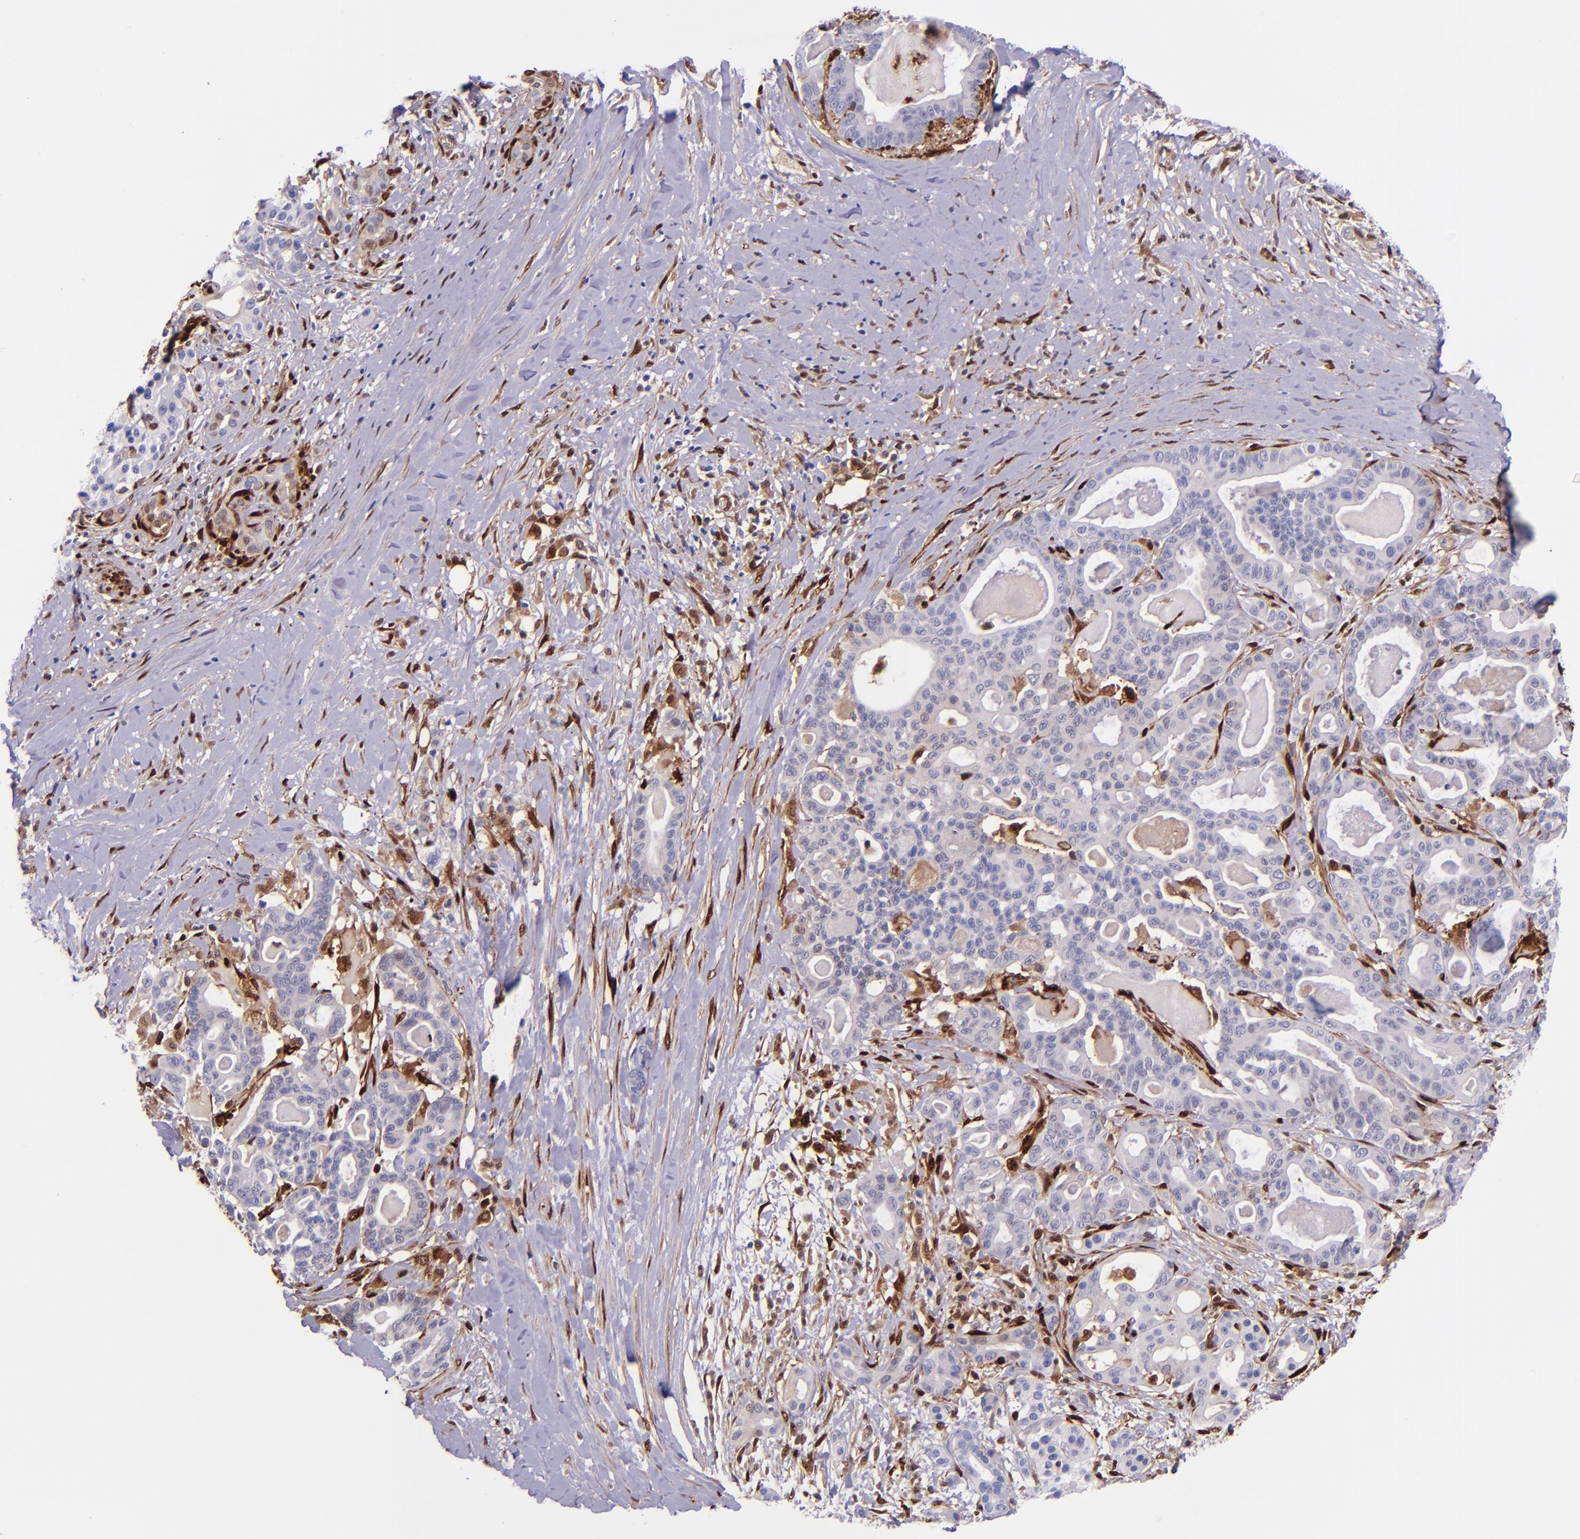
{"staining": {"intensity": "negative", "quantity": "none", "location": "none"}, "tissue": "pancreatic cancer", "cell_type": "Tumor cells", "image_type": "cancer", "snomed": [{"axis": "morphology", "description": "Adenocarcinoma, NOS"}, {"axis": "topography", "description": "Pancreas"}], "caption": "Immunohistochemical staining of human pancreatic cancer demonstrates no significant staining in tumor cells.", "gene": "LGALS1", "patient": {"sex": "male", "age": 63}}